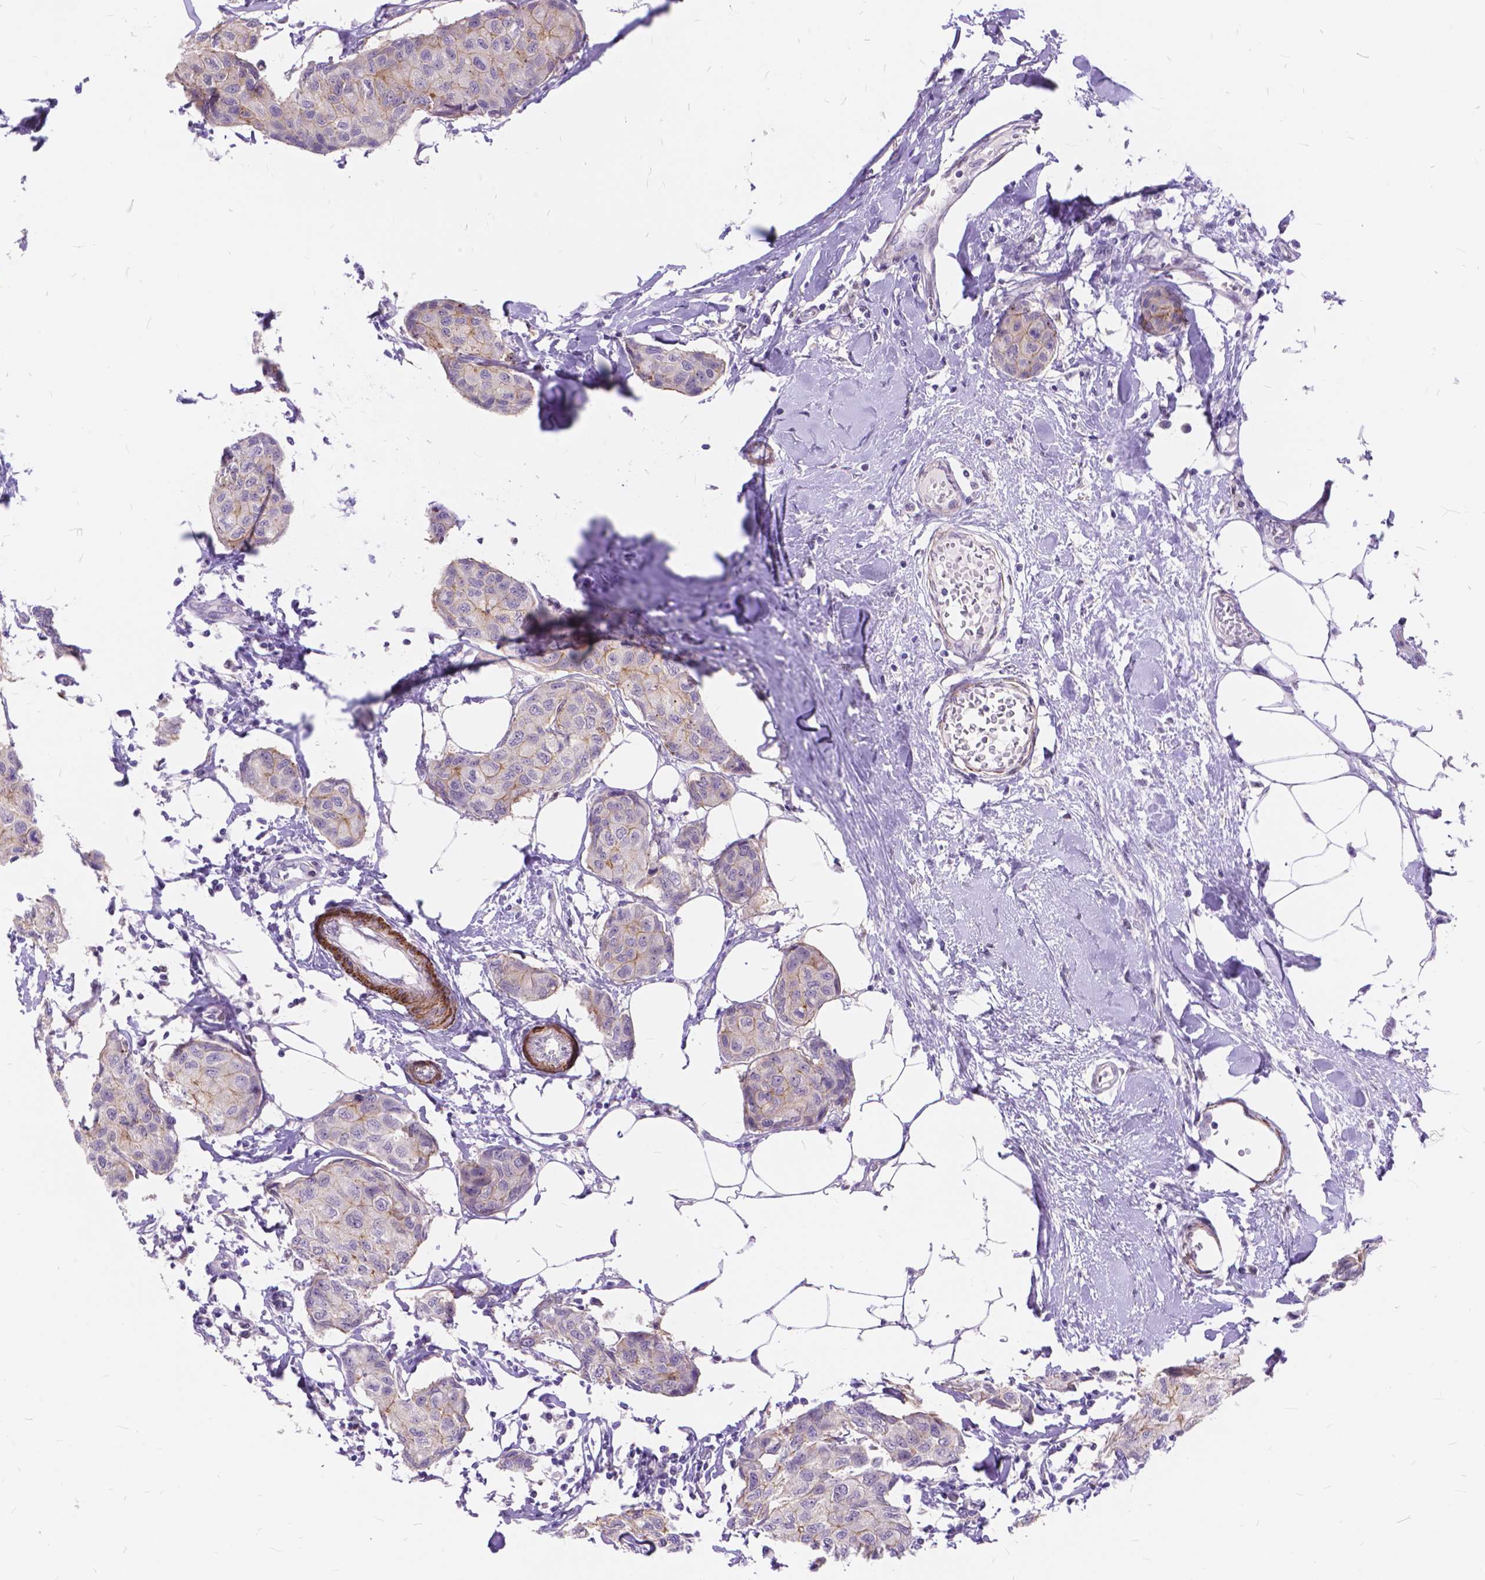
{"staining": {"intensity": "moderate", "quantity": "<25%", "location": "cytoplasmic/membranous"}, "tissue": "breast cancer", "cell_type": "Tumor cells", "image_type": "cancer", "snomed": [{"axis": "morphology", "description": "Duct carcinoma"}, {"axis": "topography", "description": "Breast"}], "caption": "Tumor cells exhibit low levels of moderate cytoplasmic/membranous staining in approximately <25% of cells in human breast cancer.", "gene": "MAN2C1", "patient": {"sex": "female", "age": 80}}